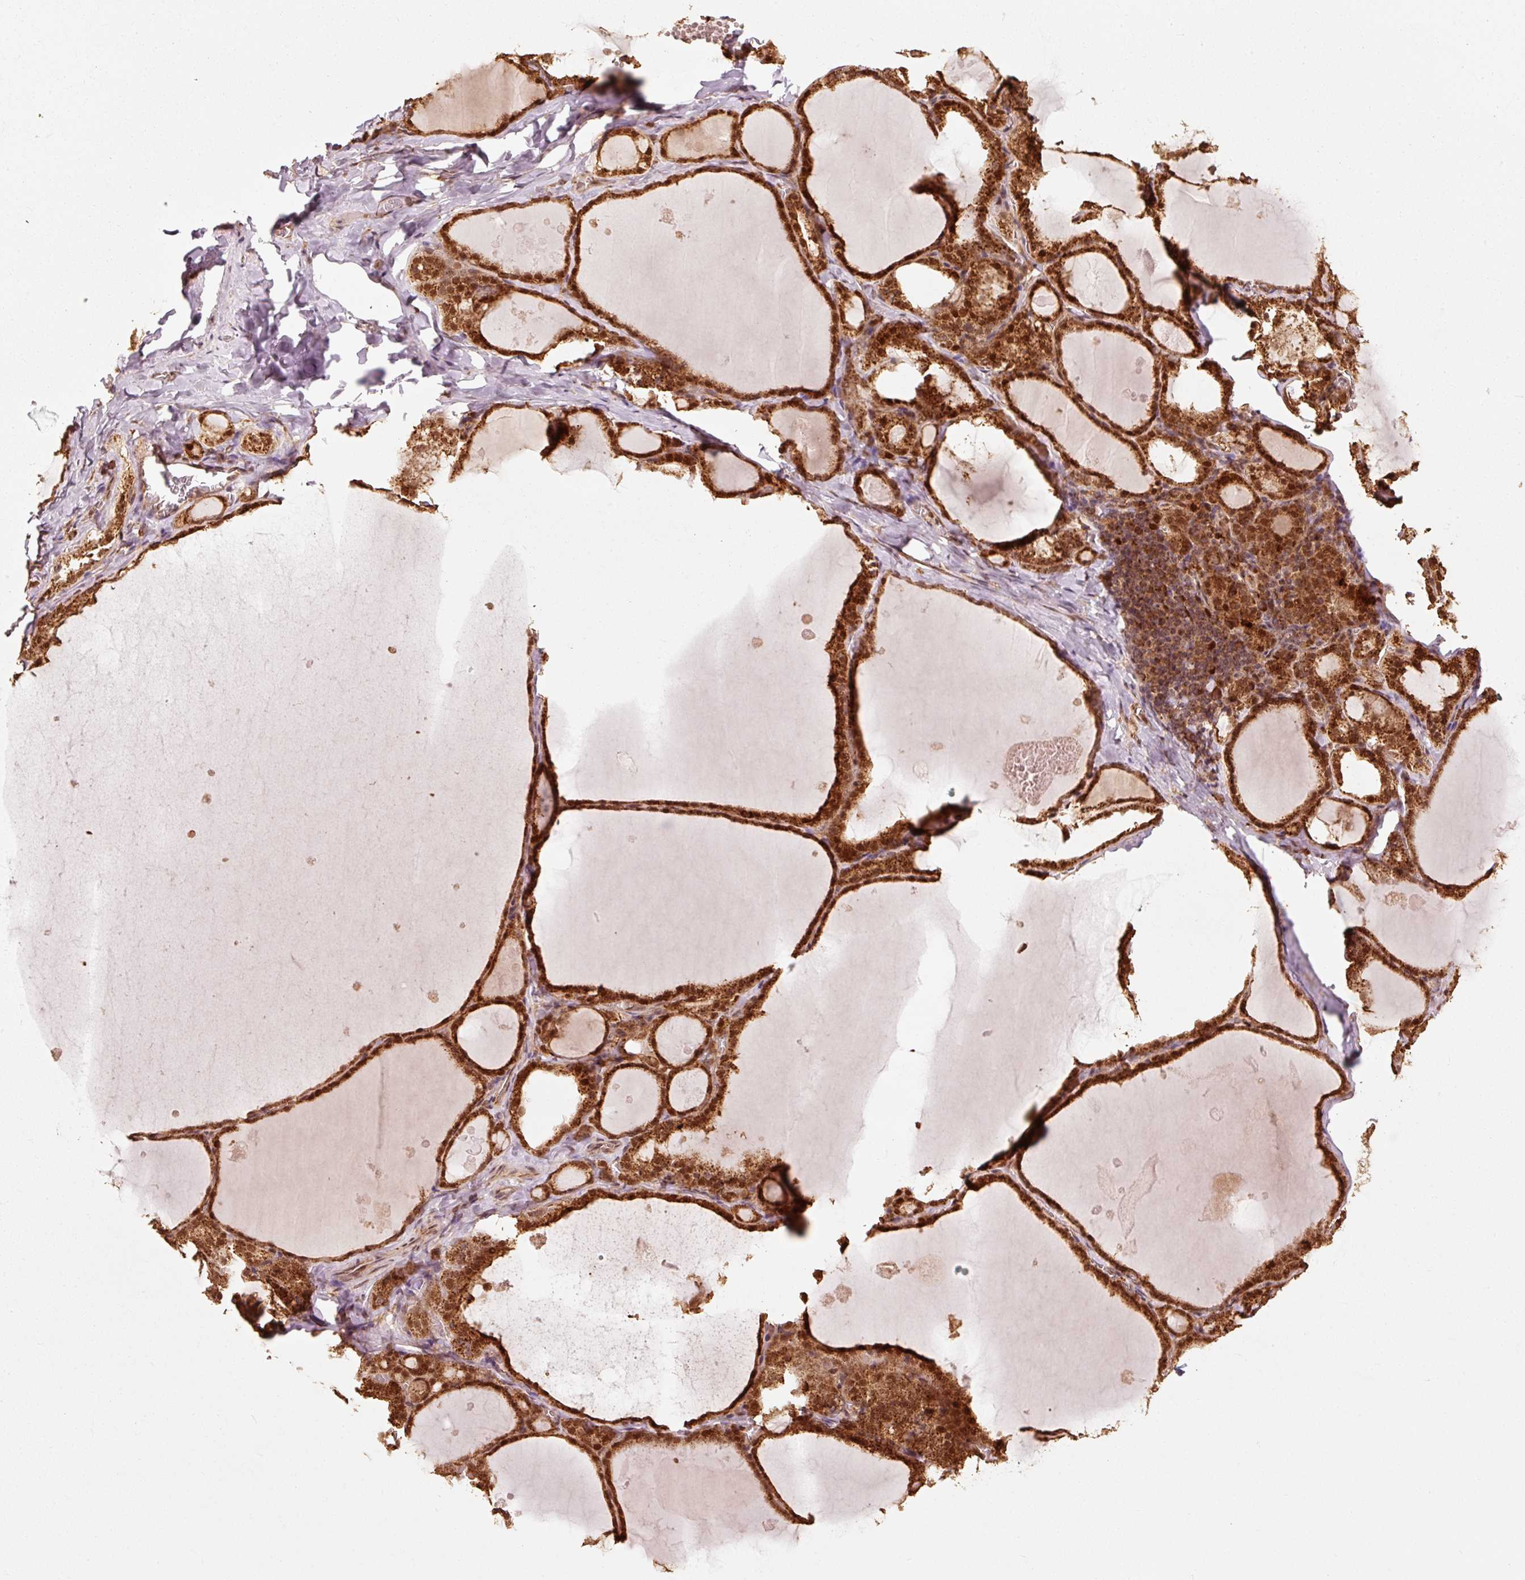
{"staining": {"intensity": "strong", "quantity": ">75%", "location": "cytoplasmic/membranous,nuclear"}, "tissue": "thyroid gland", "cell_type": "Glandular cells", "image_type": "normal", "snomed": [{"axis": "morphology", "description": "Normal tissue, NOS"}, {"axis": "topography", "description": "Thyroid gland"}], "caption": "Thyroid gland stained with DAB immunohistochemistry (IHC) reveals high levels of strong cytoplasmic/membranous,nuclear positivity in about >75% of glandular cells.", "gene": "MRPL16", "patient": {"sex": "male", "age": 56}}